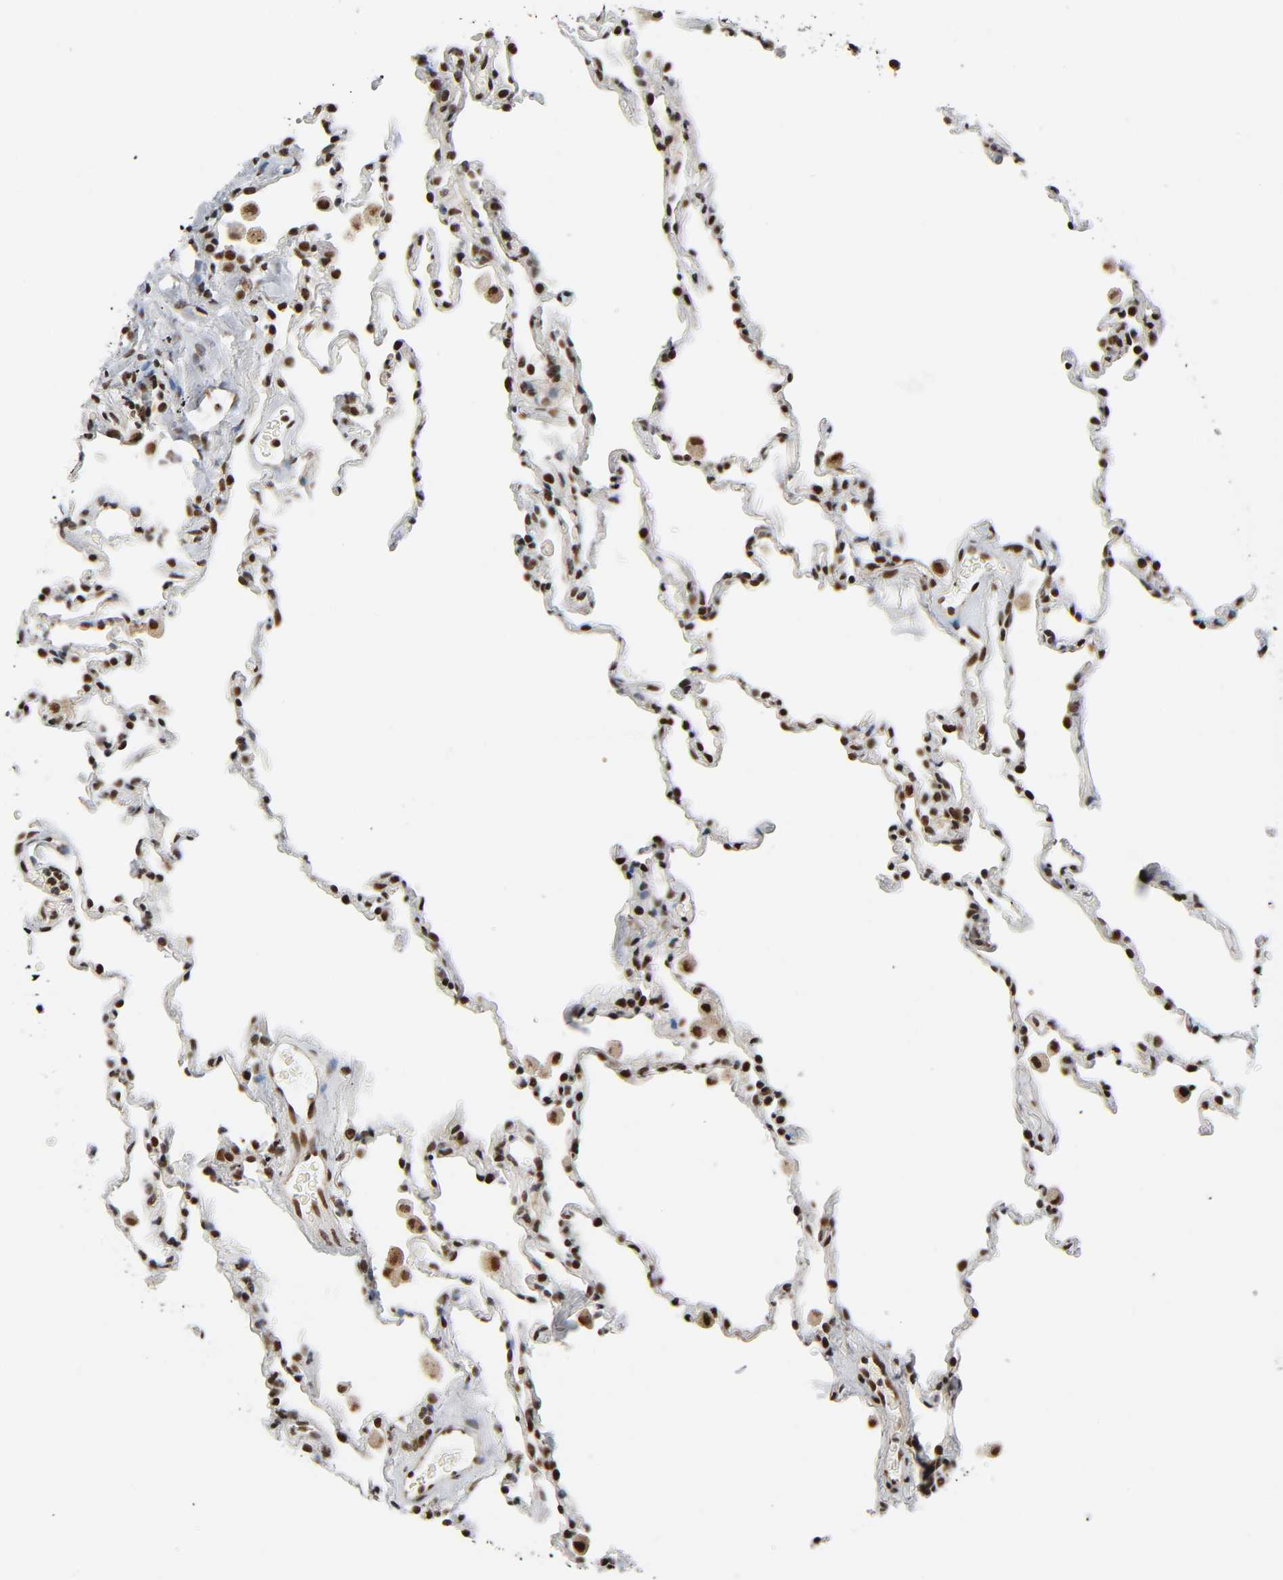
{"staining": {"intensity": "strong", "quantity": ">75%", "location": "nuclear"}, "tissue": "lung", "cell_type": "Alveolar cells", "image_type": "normal", "snomed": [{"axis": "morphology", "description": "Normal tissue, NOS"}, {"axis": "morphology", "description": "Soft tissue tumor metastatic"}, {"axis": "topography", "description": "Lung"}], "caption": "Lung stained with DAB (3,3'-diaminobenzidine) immunohistochemistry reveals high levels of strong nuclear expression in about >75% of alveolar cells. (Brightfield microscopy of DAB IHC at high magnification).", "gene": "CDK9", "patient": {"sex": "male", "age": 59}}